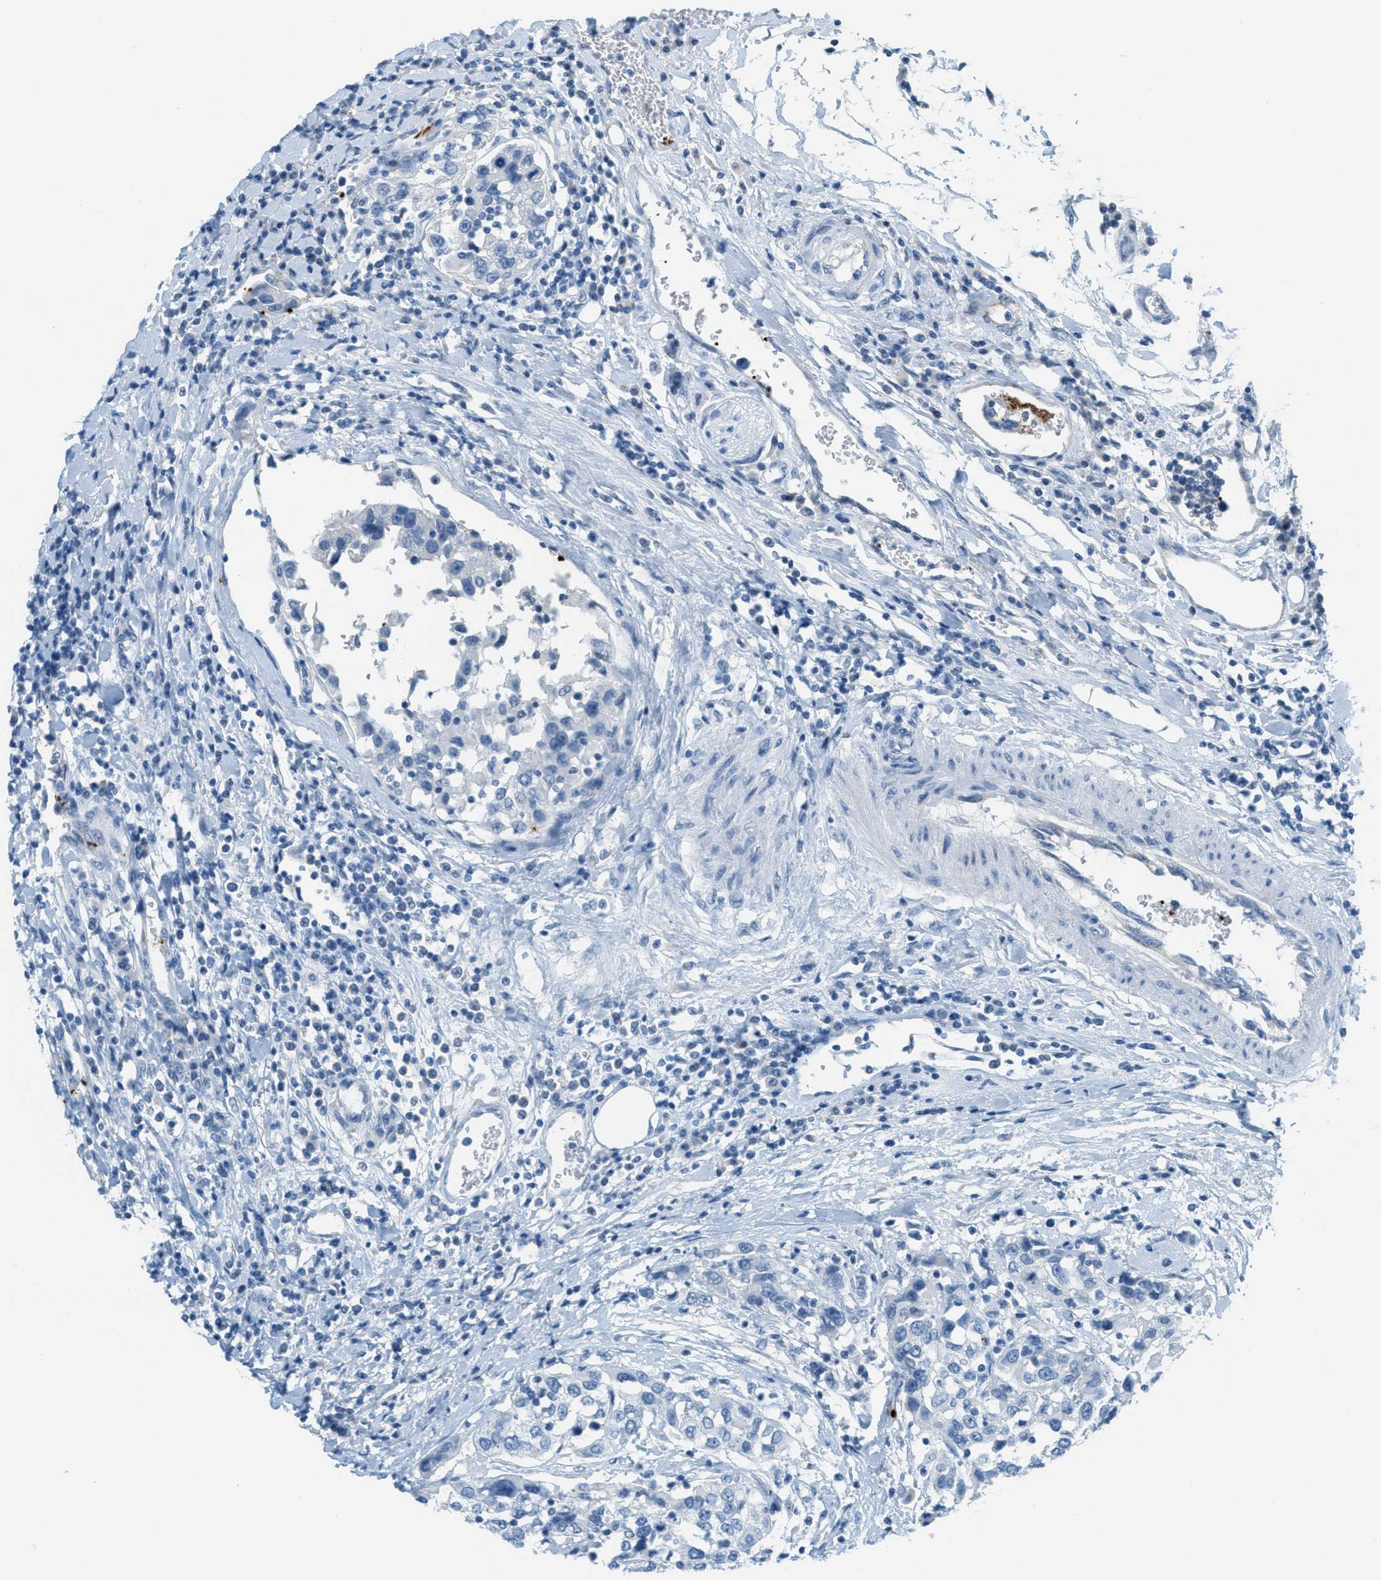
{"staining": {"intensity": "negative", "quantity": "none", "location": "none"}, "tissue": "urothelial cancer", "cell_type": "Tumor cells", "image_type": "cancer", "snomed": [{"axis": "morphology", "description": "Urothelial carcinoma, High grade"}, {"axis": "topography", "description": "Urinary bladder"}], "caption": "Tumor cells show no significant positivity in urothelial cancer.", "gene": "PPBP", "patient": {"sex": "female", "age": 80}}